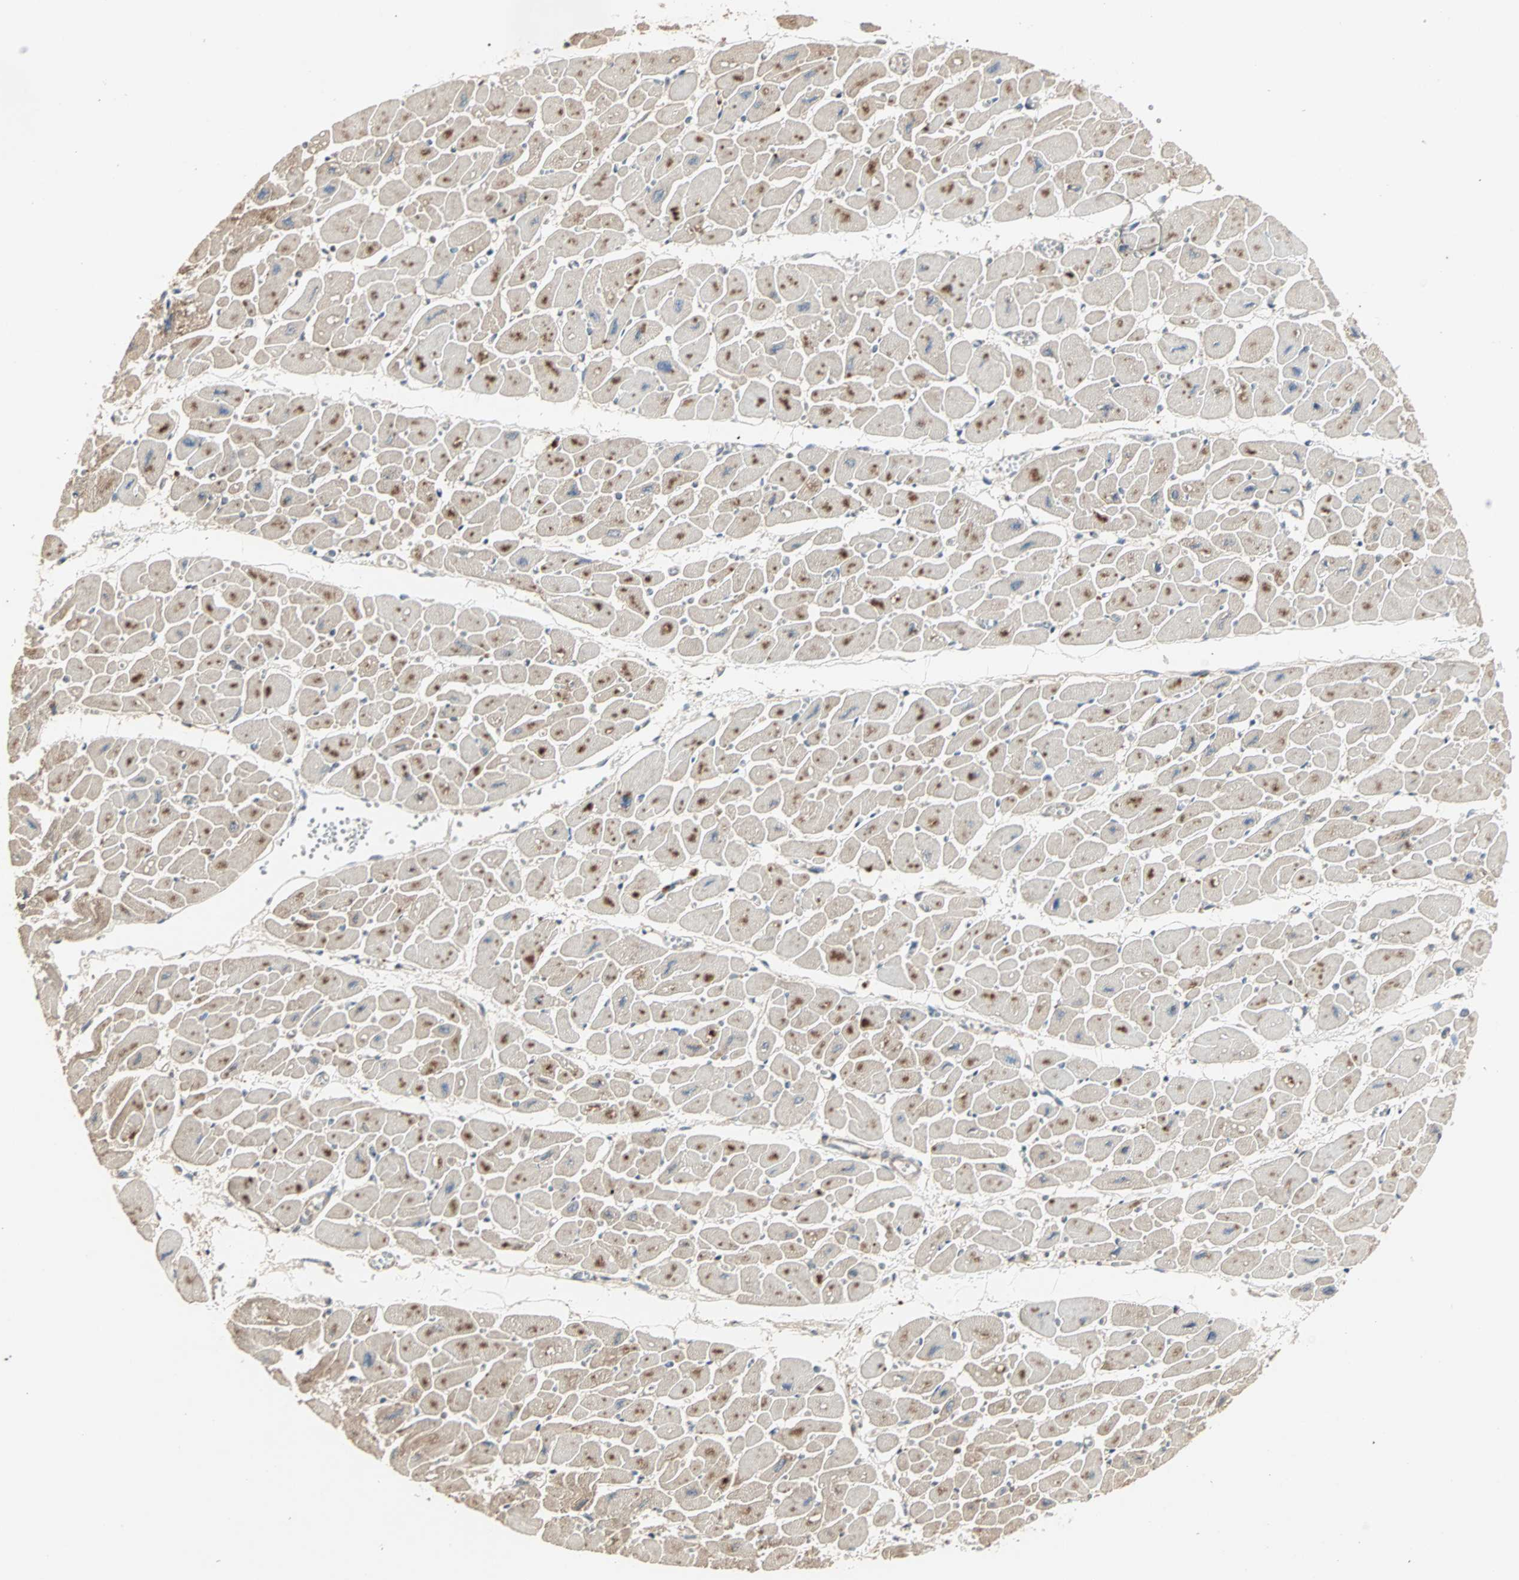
{"staining": {"intensity": "strong", "quantity": ">75%", "location": "cytoplasmic/membranous"}, "tissue": "heart muscle", "cell_type": "Cardiomyocytes", "image_type": "normal", "snomed": [{"axis": "morphology", "description": "Normal tissue, NOS"}, {"axis": "topography", "description": "Heart"}], "caption": "Strong cytoplasmic/membranous expression is appreciated in about >75% of cardiomyocytes in normal heart muscle.", "gene": "DRG2", "patient": {"sex": "female", "age": 54}}